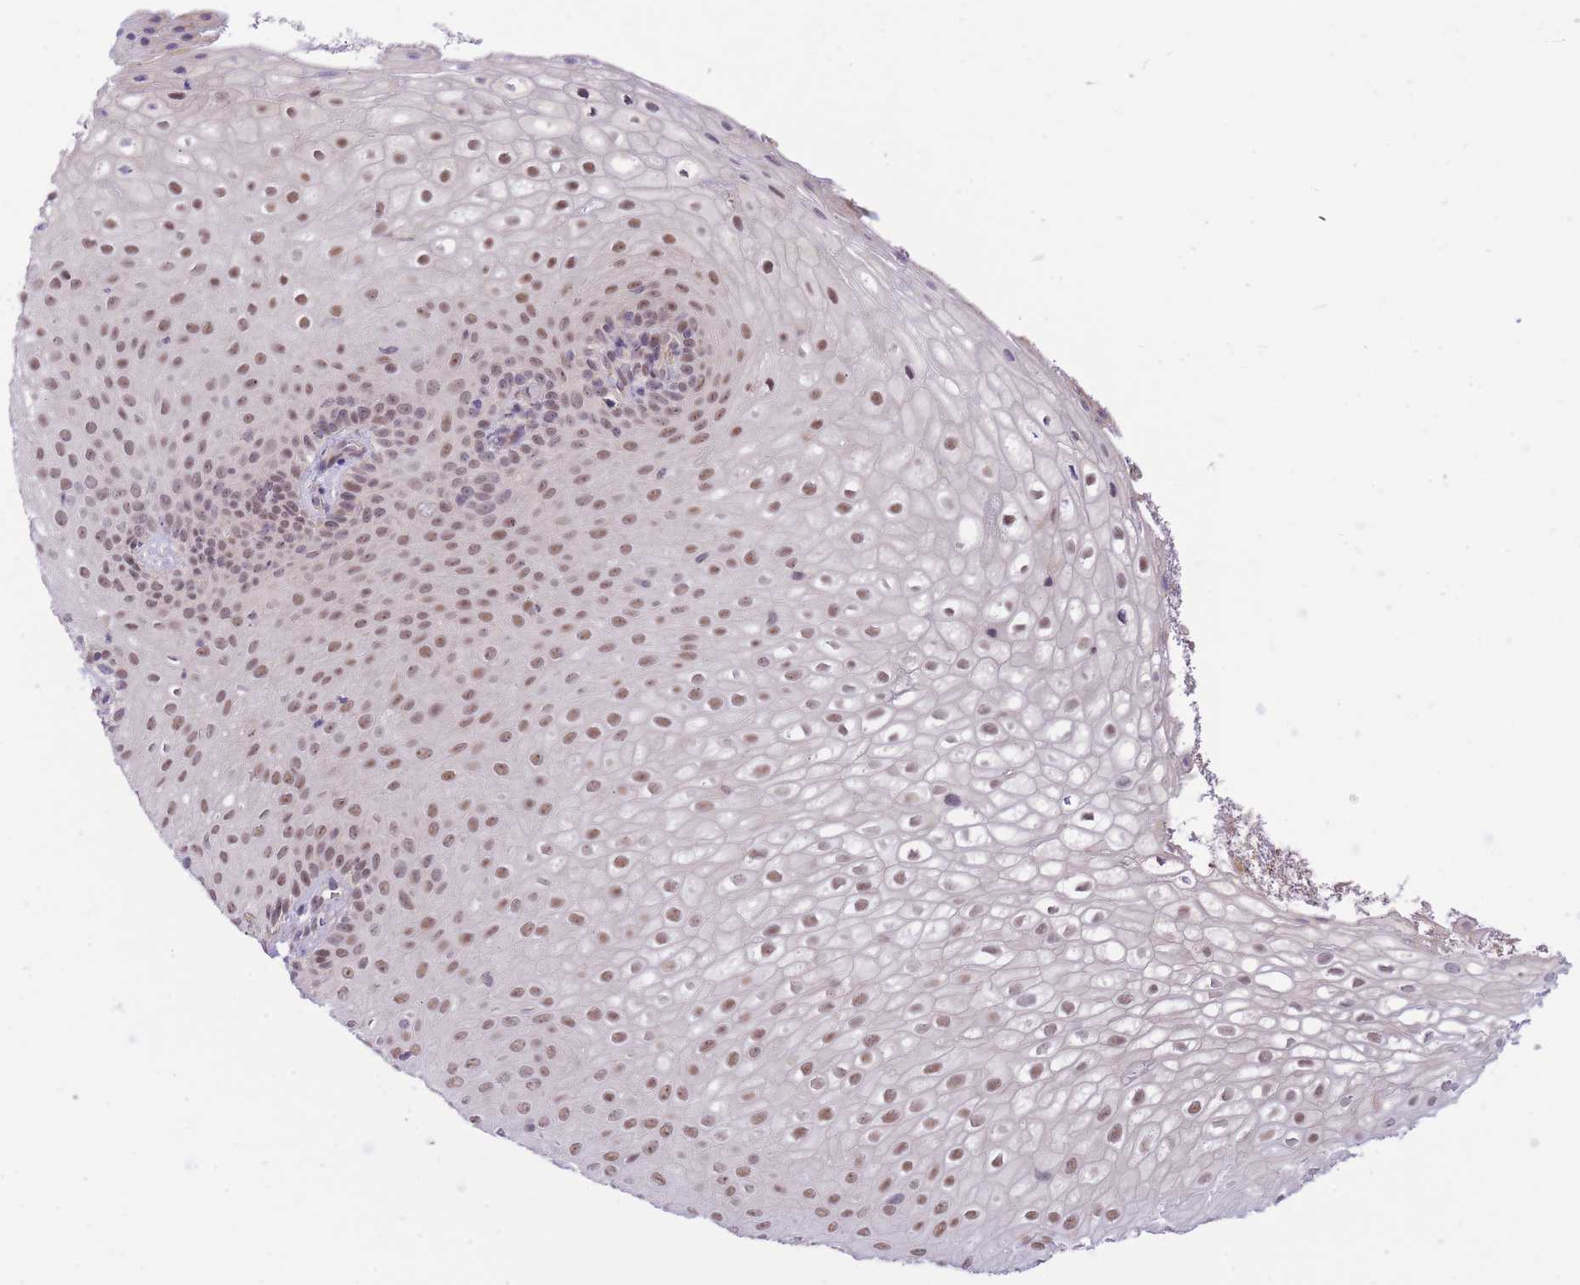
{"staining": {"intensity": "moderate", "quantity": ">75%", "location": "nuclear"}, "tissue": "skin", "cell_type": "Epidermal cells", "image_type": "normal", "snomed": [{"axis": "morphology", "description": "Normal tissue, NOS"}, {"axis": "topography", "description": "Anal"}], "caption": "Epidermal cells exhibit medium levels of moderate nuclear positivity in about >75% of cells in normal human skin. Immunohistochemistry (ihc) stains the protein of interest in brown and the nuclei are stained blue.", "gene": "MINDY2", "patient": {"sex": "male", "age": 80}}